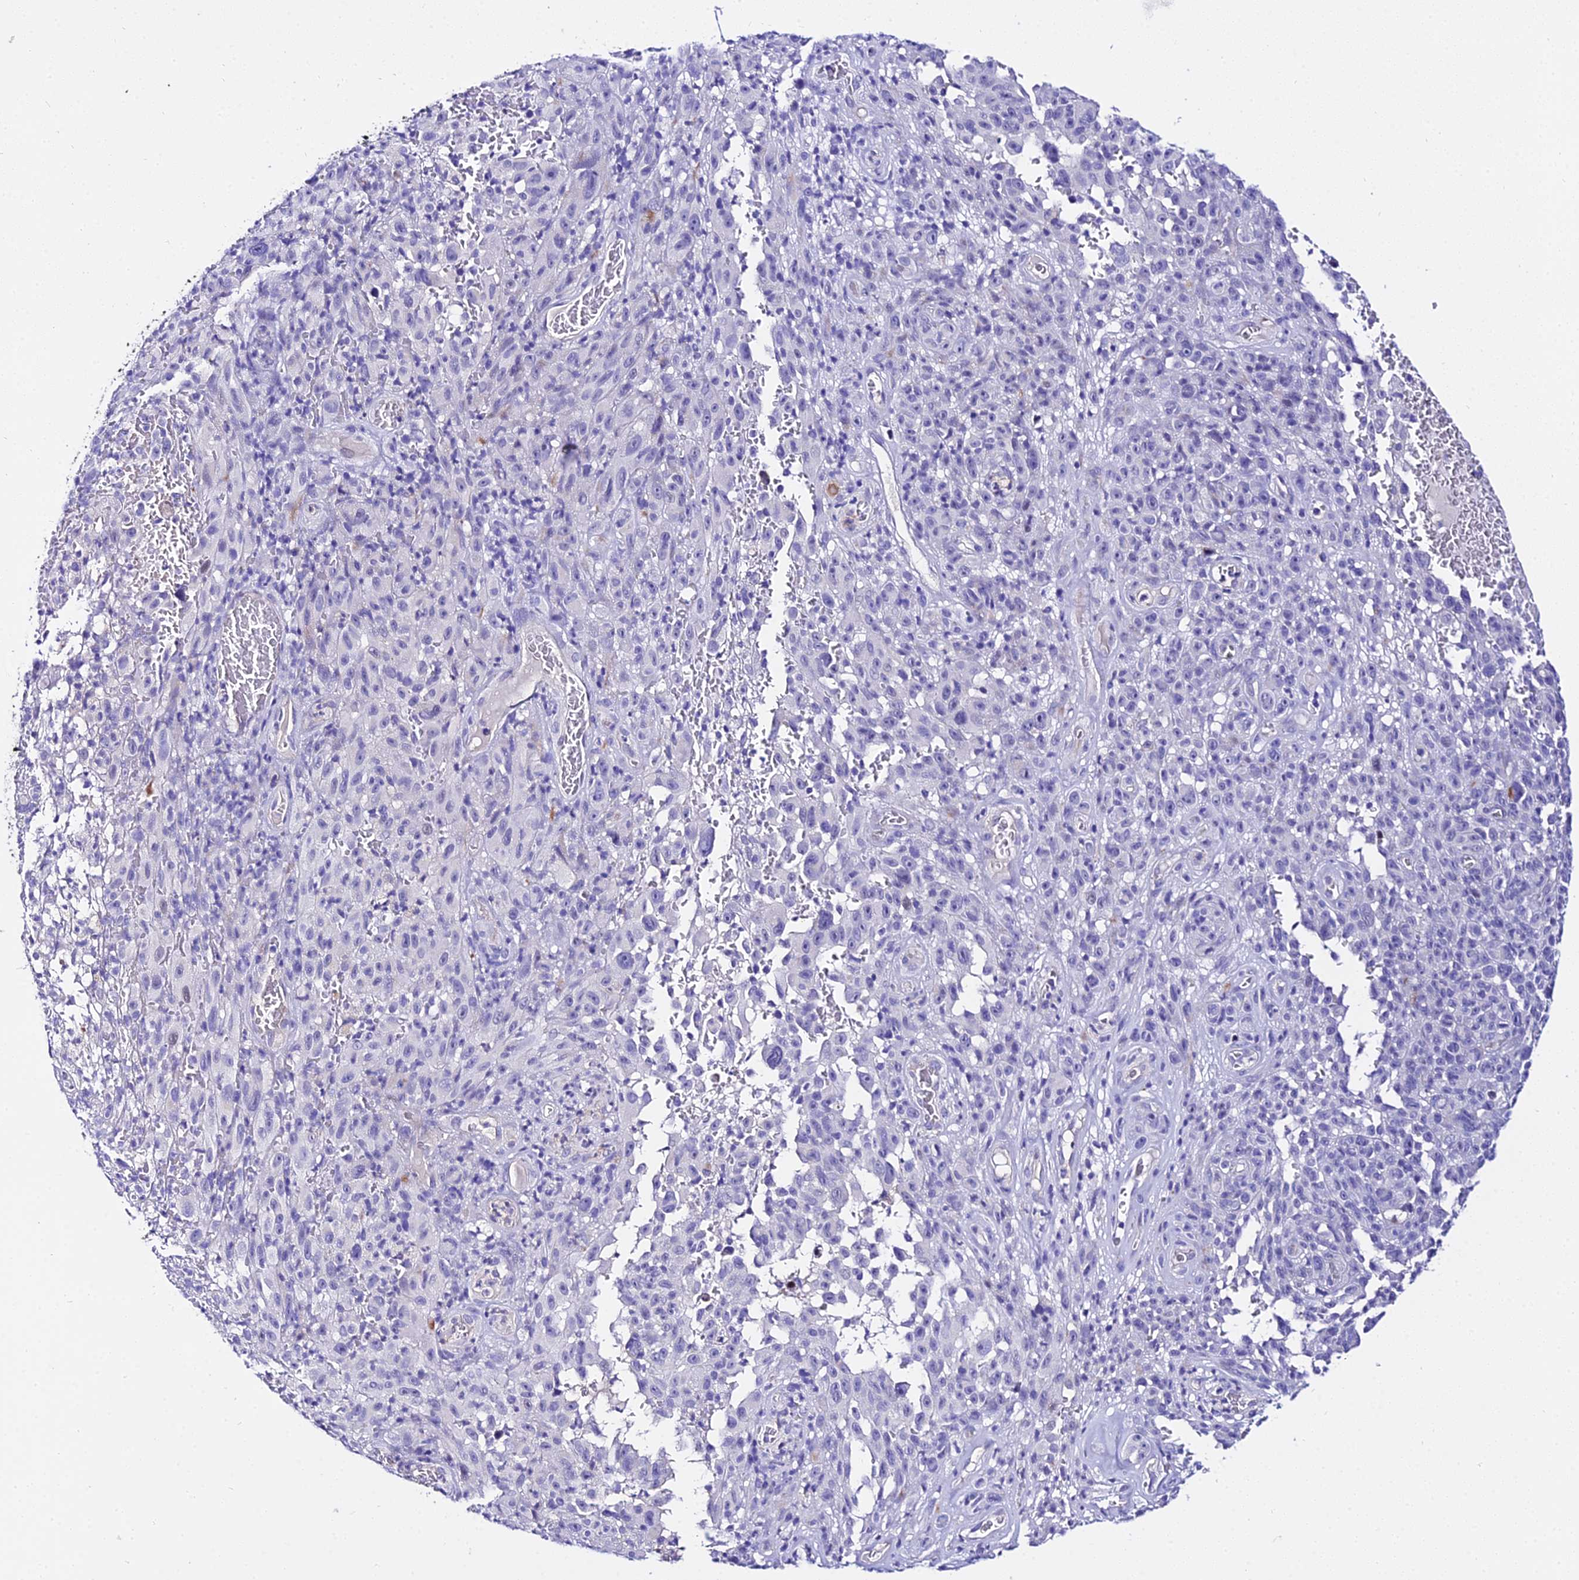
{"staining": {"intensity": "negative", "quantity": "none", "location": "none"}, "tissue": "melanoma", "cell_type": "Tumor cells", "image_type": "cancer", "snomed": [{"axis": "morphology", "description": "Malignant melanoma, NOS"}, {"axis": "topography", "description": "Skin"}], "caption": "This is an IHC micrograph of human melanoma. There is no positivity in tumor cells.", "gene": "DEFB106A", "patient": {"sex": "female", "age": 82}}